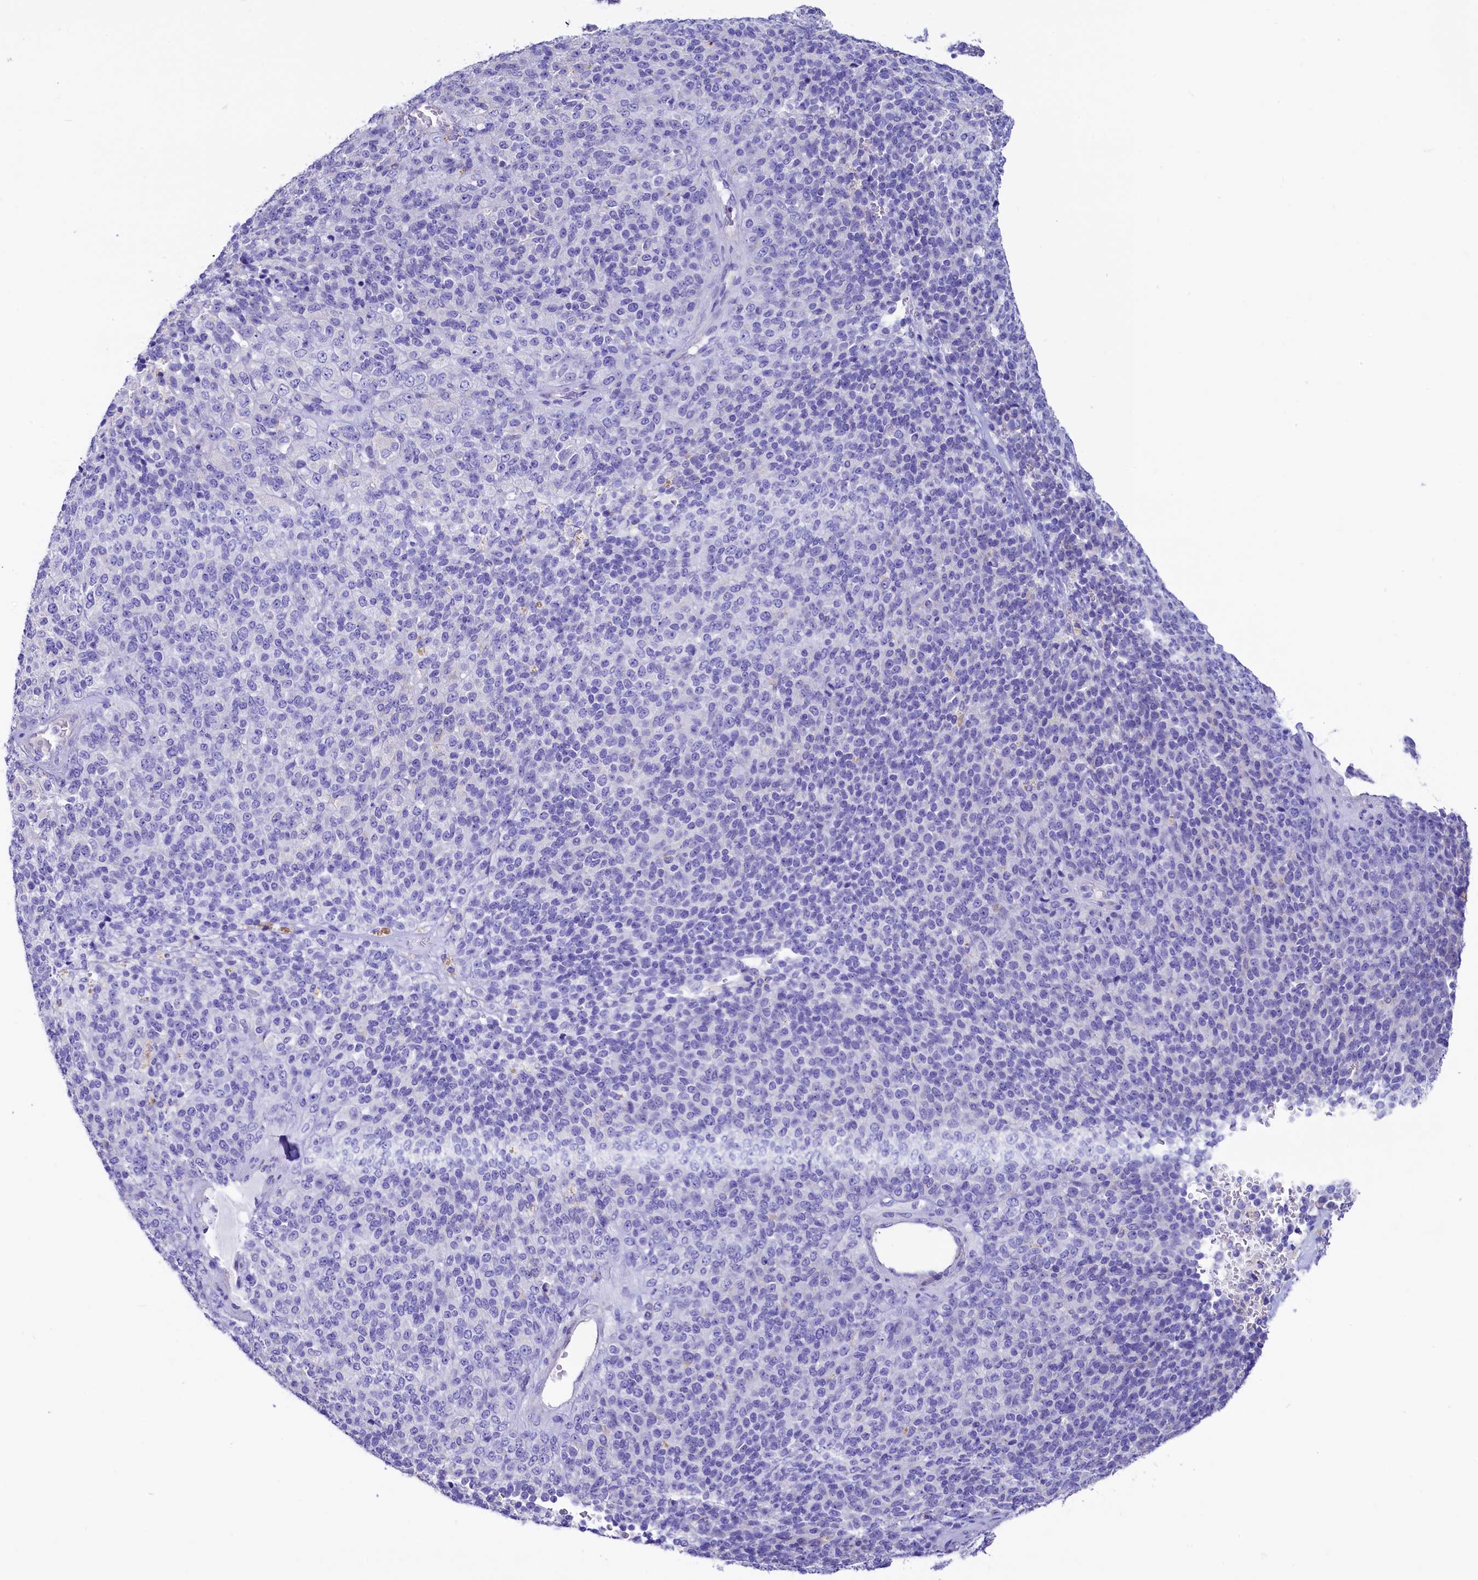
{"staining": {"intensity": "negative", "quantity": "none", "location": "none"}, "tissue": "melanoma", "cell_type": "Tumor cells", "image_type": "cancer", "snomed": [{"axis": "morphology", "description": "Malignant melanoma, Metastatic site"}, {"axis": "topography", "description": "Brain"}], "caption": "Immunohistochemistry photomicrograph of neoplastic tissue: malignant melanoma (metastatic site) stained with DAB (3,3'-diaminobenzidine) reveals no significant protein expression in tumor cells. (Brightfield microscopy of DAB immunohistochemistry (IHC) at high magnification).", "gene": "RBP3", "patient": {"sex": "female", "age": 56}}